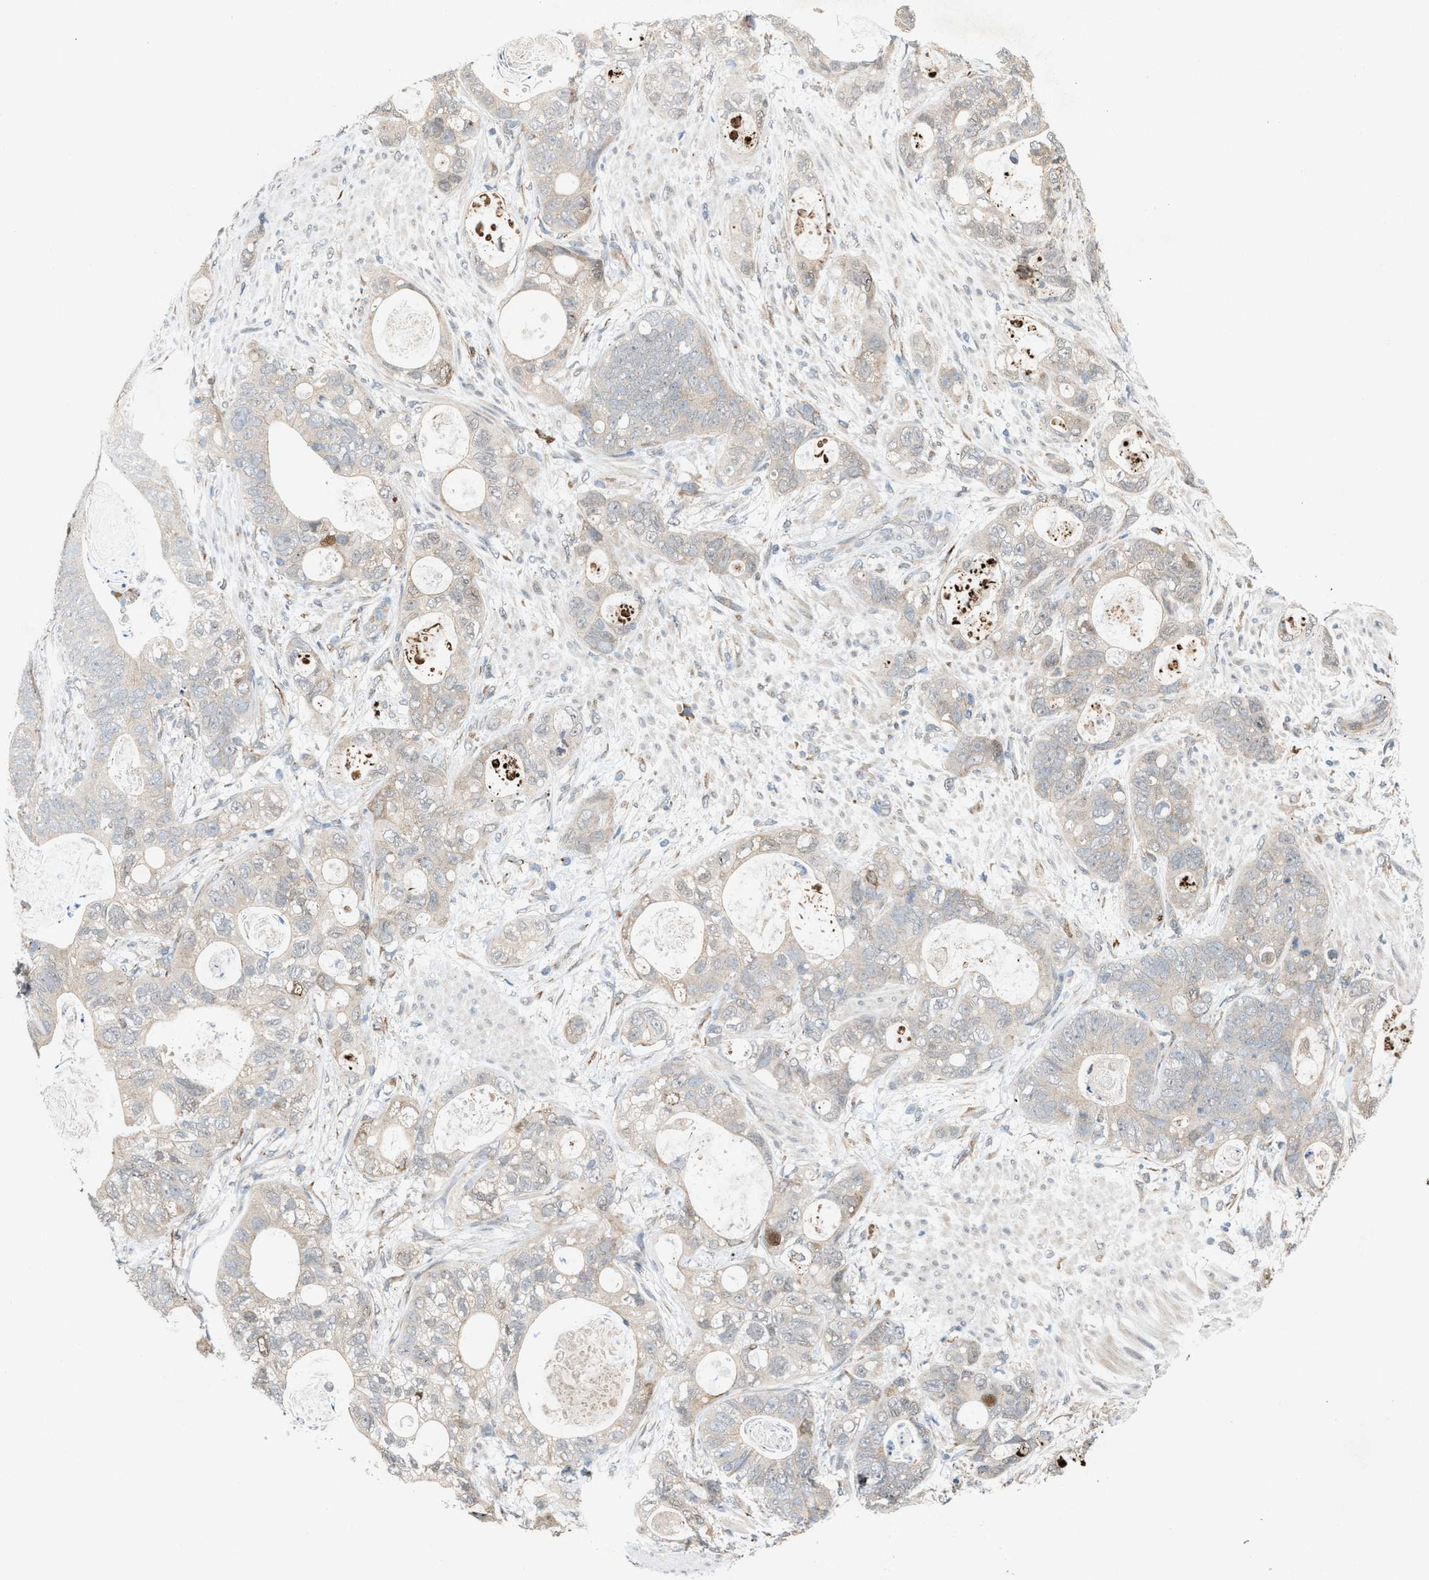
{"staining": {"intensity": "negative", "quantity": "none", "location": "none"}, "tissue": "stomach cancer", "cell_type": "Tumor cells", "image_type": "cancer", "snomed": [{"axis": "morphology", "description": "Normal tissue, NOS"}, {"axis": "morphology", "description": "Adenocarcinoma, NOS"}, {"axis": "topography", "description": "Stomach"}], "caption": "IHC image of neoplastic tissue: human adenocarcinoma (stomach) stained with DAB (3,3'-diaminobenzidine) displays no significant protein positivity in tumor cells. (DAB immunohistochemistry with hematoxylin counter stain).", "gene": "MFSD6", "patient": {"sex": "female", "age": 89}}